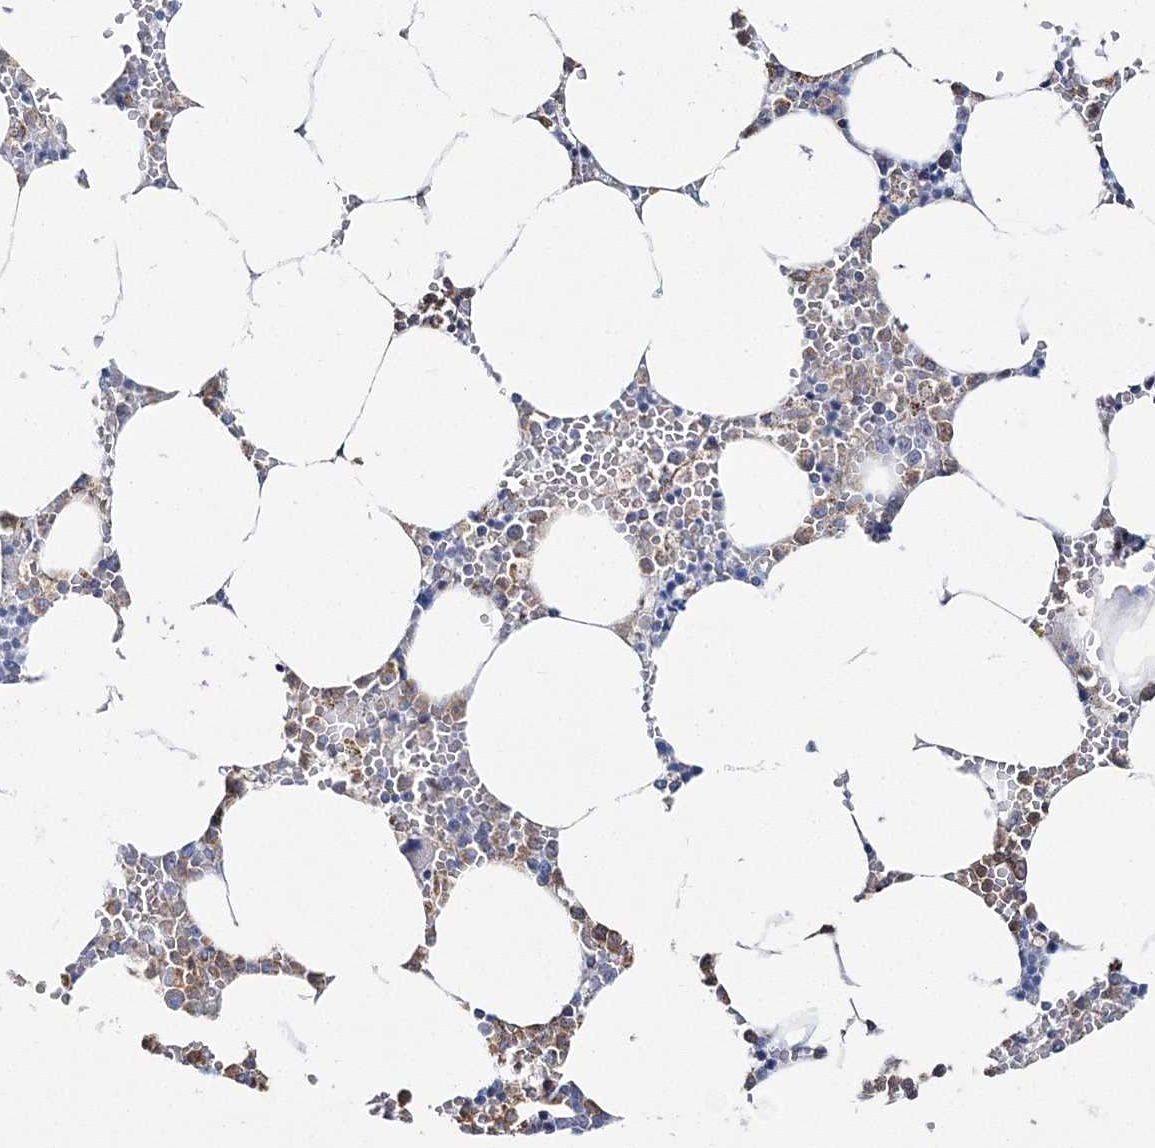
{"staining": {"intensity": "moderate", "quantity": "<25%", "location": "cytoplasmic/membranous"}, "tissue": "bone marrow", "cell_type": "Hematopoietic cells", "image_type": "normal", "snomed": [{"axis": "morphology", "description": "Normal tissue, NOS"}, {"axis": "topography", "description": "Bone marrow"}], "caption": "Immunohistochemistry (IHC) photomicrograph of normal bone marrow stained for a protein (brown), which demonstrates low levels of moderate cytoplasmic/membranous staining in approximately <25% of hematopoietic cells.", "gene": "HIBCH", "patient": {"sex": "male", "age": 70}}